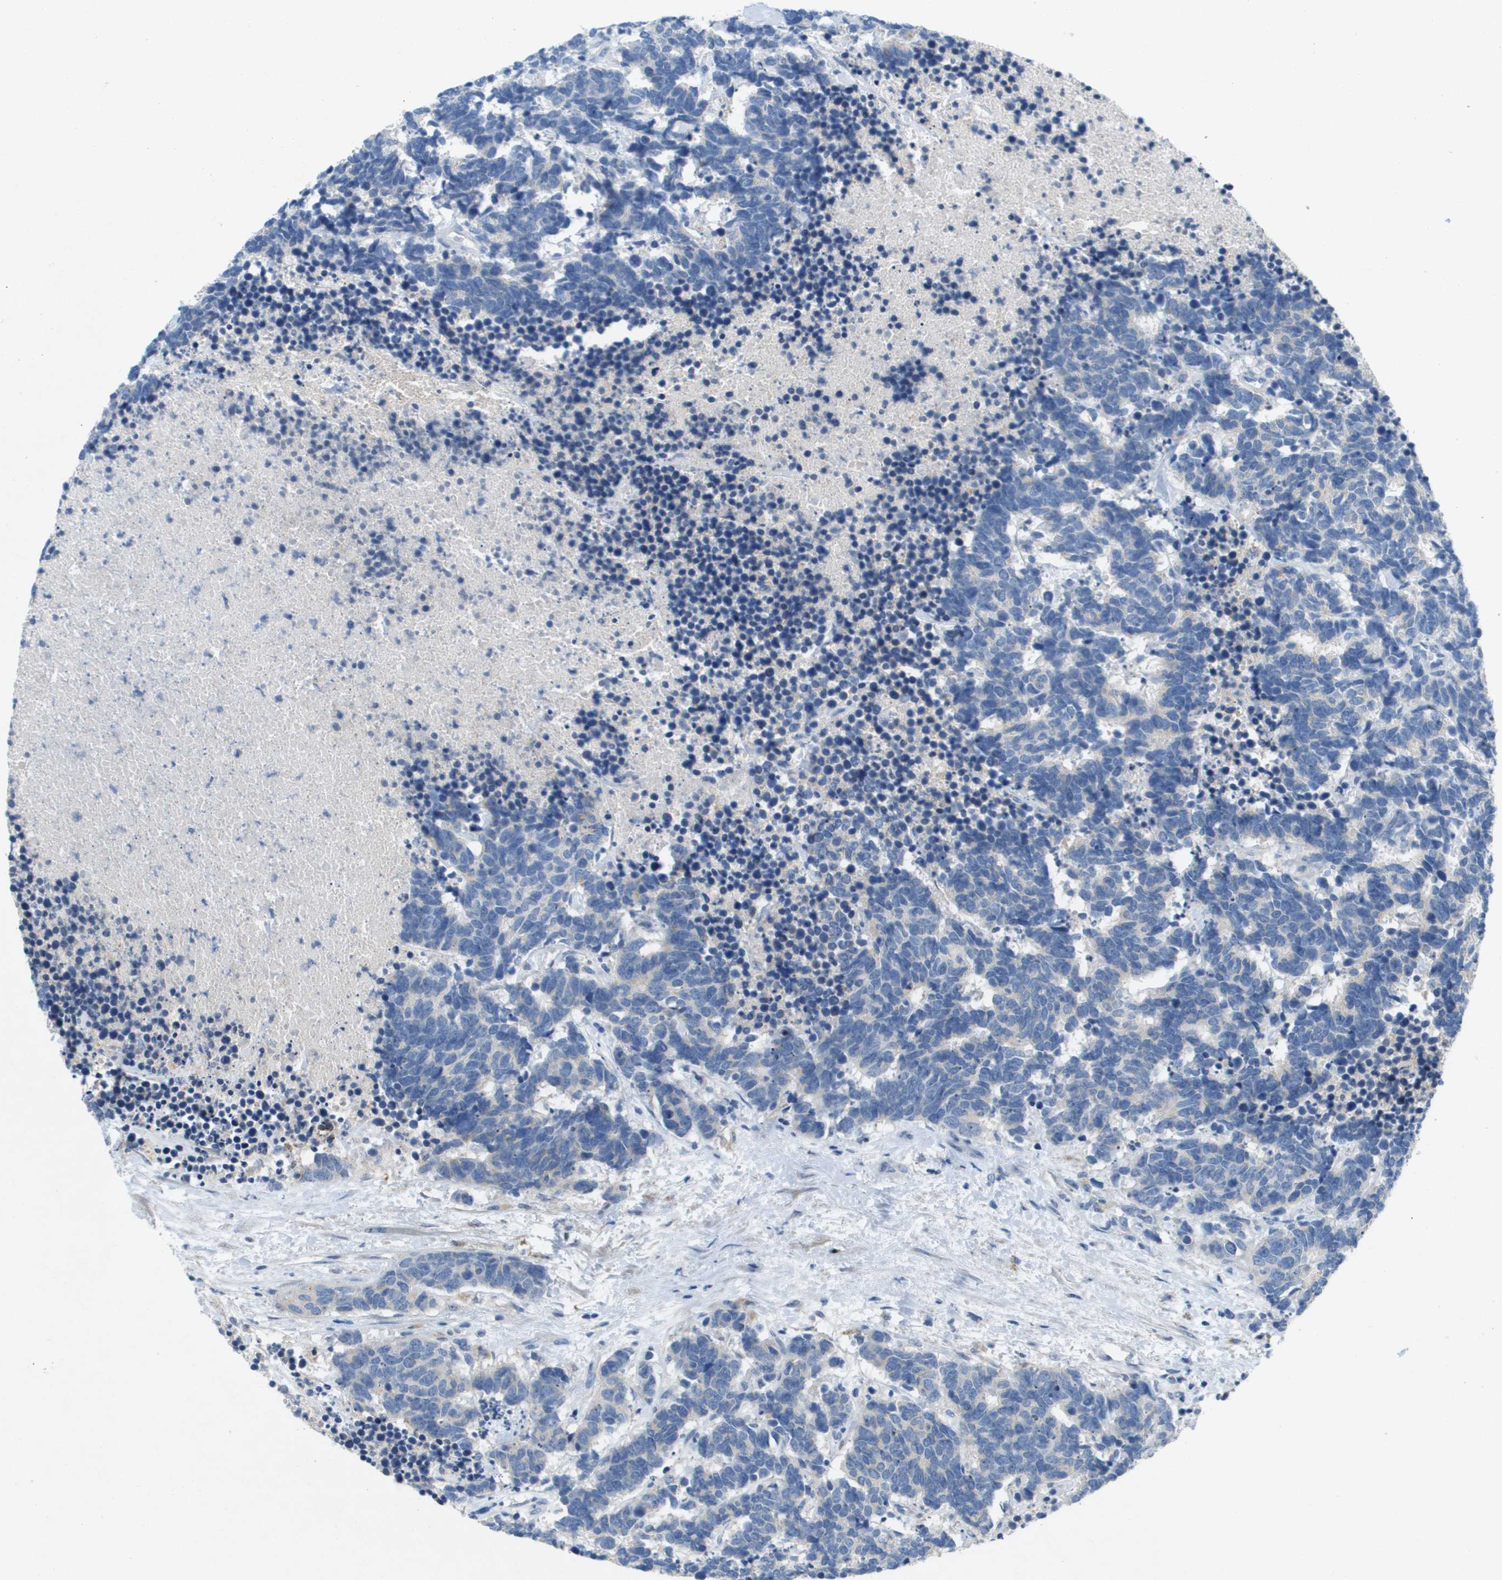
{"staining": {"intensity": "negative", "quantity": "none", "location": "none"}, "tissue": "carcinoid", "cell_type": "Tumor cells", "image_type": "cancer", "snomed": [{"axis": "morphology", "description": "Carcinoma, NOS"}, {"axis": "morphology", "description": "Carcinoid, malignant, NOS"}, {"axis": "topography", "description": "Urinary bladder"}], "caption": "Tumor cells are negative for brown protein staining in carcinoma.", "gene": "B3GNT5", "patient": {"sex": "male", "age": 57}}